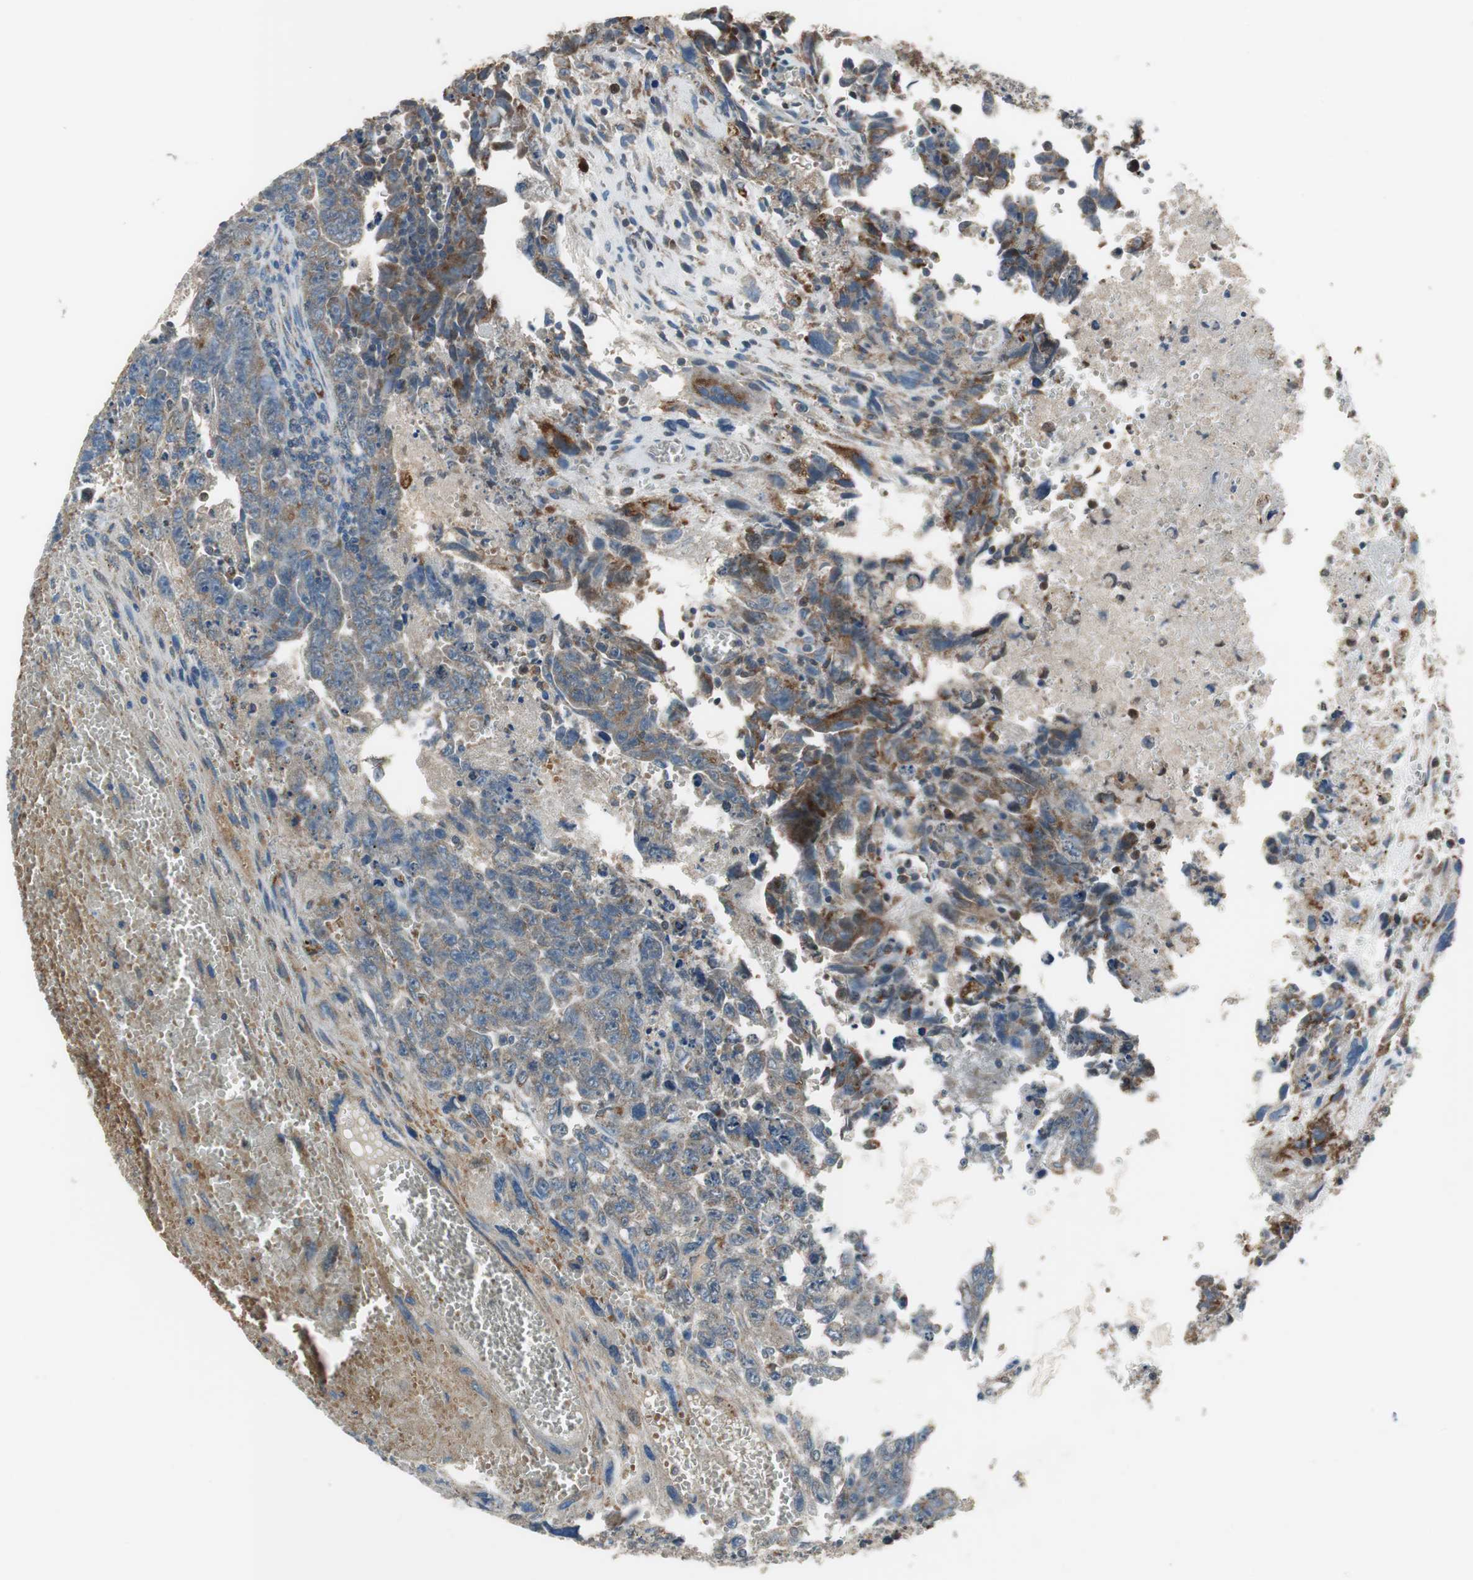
{"staining": {"intensity": "moderate", "quantity": ">75%", "location": "cytoplasmic/membranous"}, "tissue": "testis cancer", "cell_type": "Tumor cells", "image_type": "cancer", "snomed": [{"axis": "morphology", "description": "Carcinoma, Embryonal, NOS"}, {"axis": "topography", "description": "Testis"}], "caption": "This micrograph demonstrates testis cancer stained with immunohistochemistry (IHC) to label a protein in brown. The cytoplasmic/membranous of tumor cells show moderate positivity for the protein. Nuclei are counter-stained blue.", "gene": "PI4KB", "patient": {"sex": "male", "age": 28}}